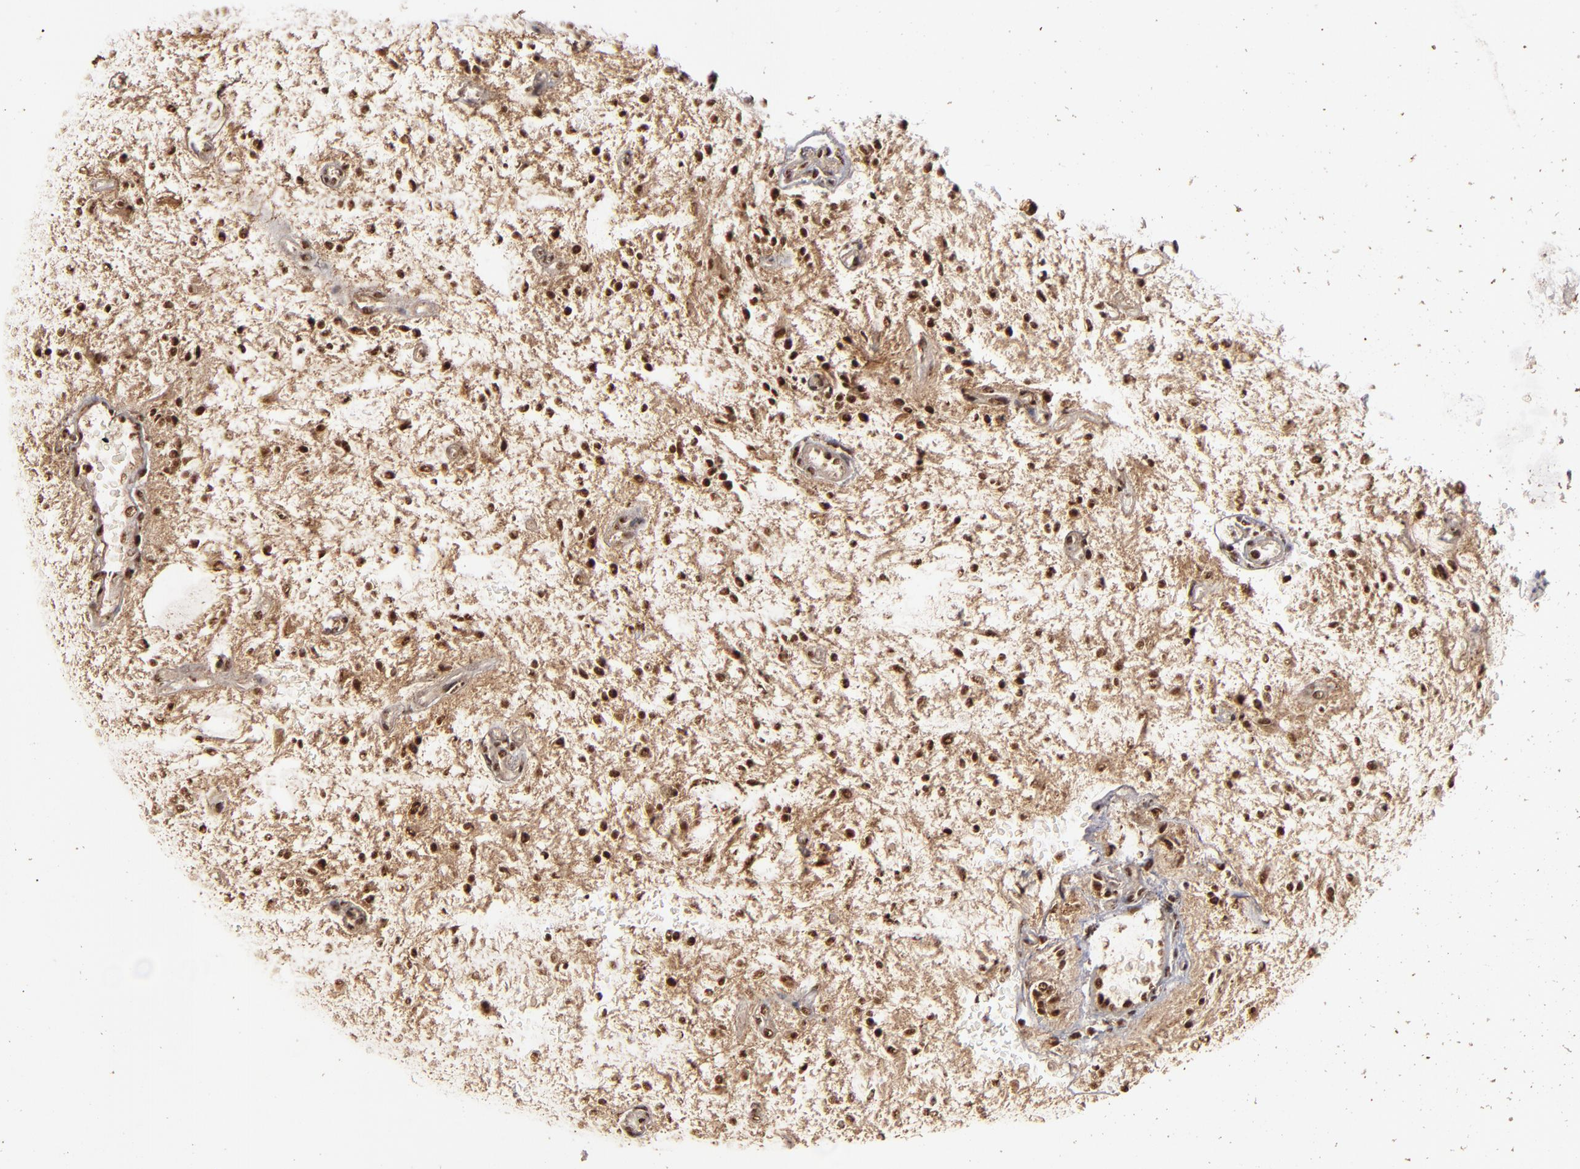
{"staining": {"intensity": "strong", "quantity": ">75%", "location": "nuclear"}, "tissue": "glioma", "cell_type": "Tumor cells", "image_type": "cancer", "snomed": [{"axis": "morphology", "description": "Glioma, malignant, NOS"}, {"axis": "topography", "description": "Cerebellum"}], "caption": "Immunohistochemical staining of human glioma (malignant) reveals high levels of strong nuclear staining in approximately >75% of tumor cells. The protein is stained brown, and the nuclei are stained in blue (DAB IHC with brightfield microscopy, high magnification).", "gene": "SNW1", "patient": {"sex": "female", "age": 10}}